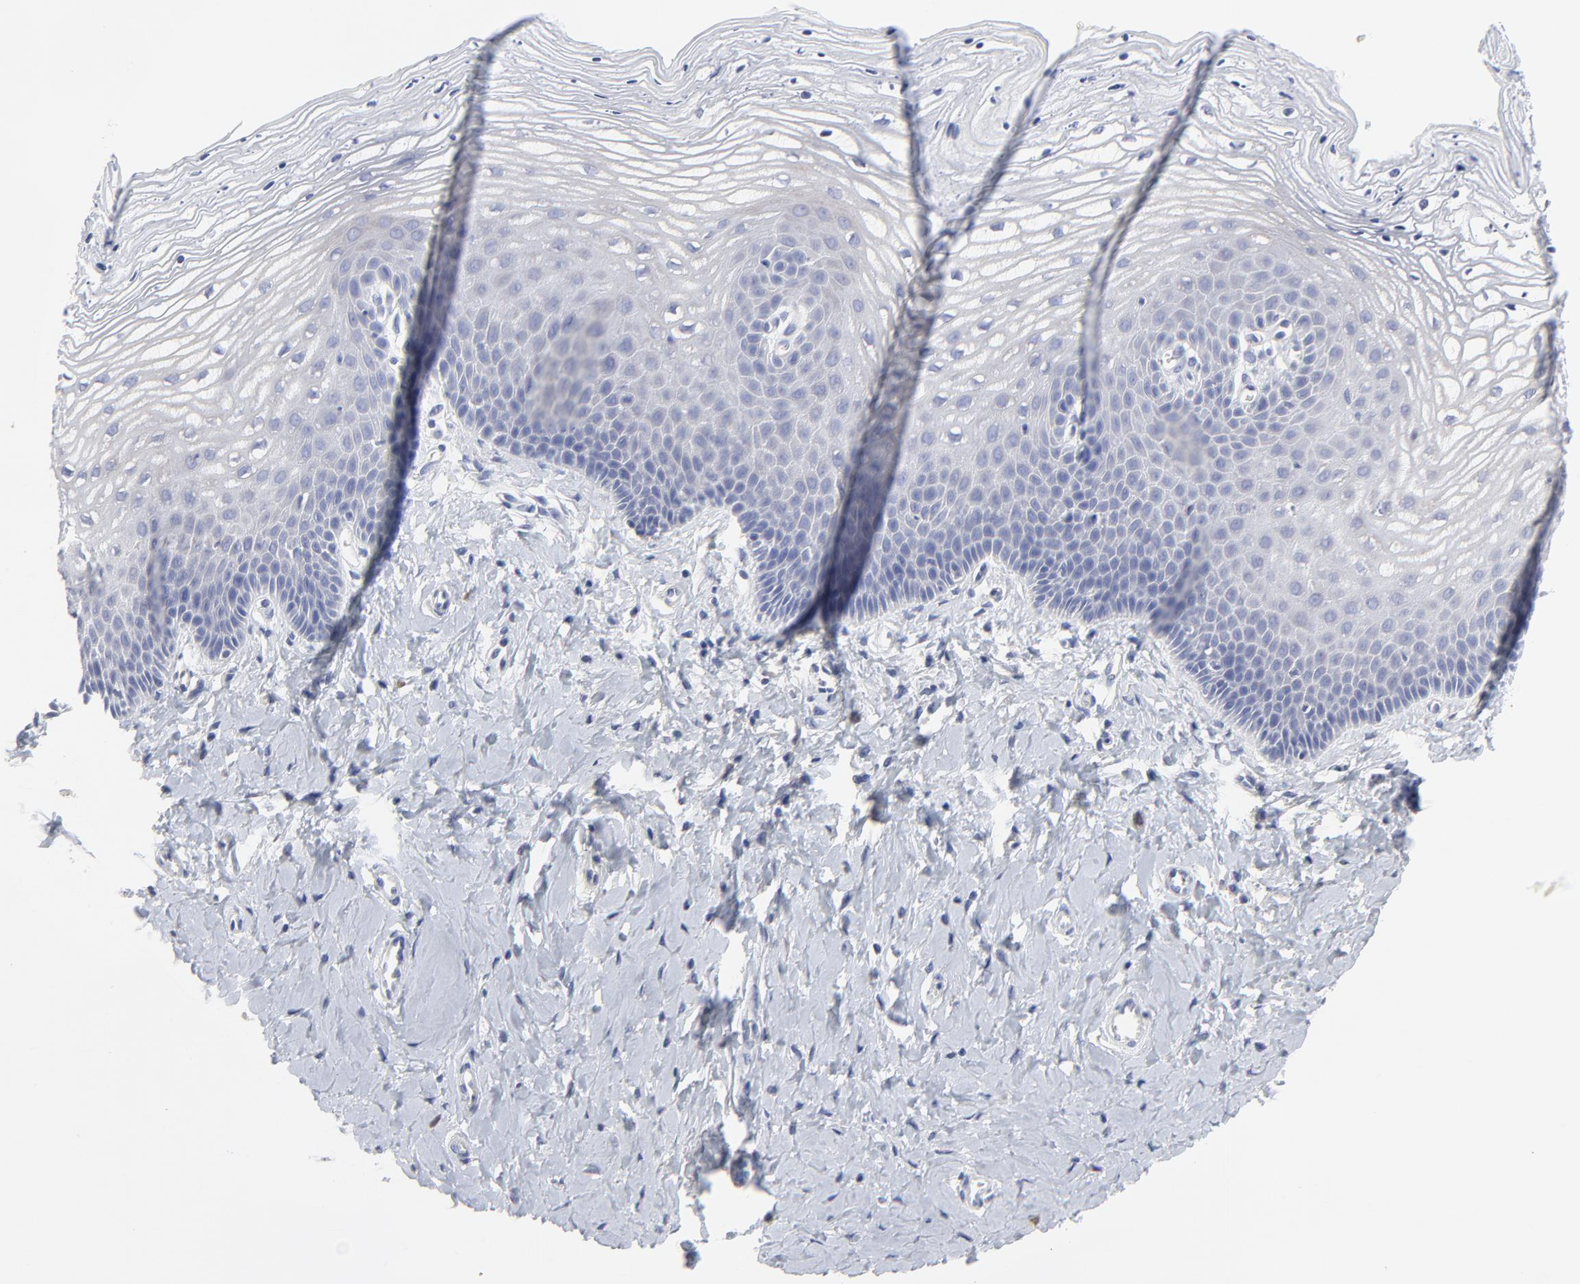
{"staining": {"intensity": "weak", "quantity": "<25%", "location": "cytoplasmic/membranous"}, "tissue": "vagina", "cell_type": "Squamous epithelial cells", "image_type": "normal", "snomed": [{"axis": "morphology", "description": "Normal tissue, NOS"}, {"axis": "topography", "description": "Vagina"}], "caption": "High power microscopy image of an immunohistochemistry (IHC) histopathology image of benign vagina, revealing no significant expression in squamous epithelial cells. The staining was performed using DAB (3,3'-diaminobenzidine) to visualize the protein expression in brown, while the nuclei were stained in blue with hematoxylin (Magnification: 20x).", "gene": "TRIM22", "patient": {"sex": "female", "age": 68}}